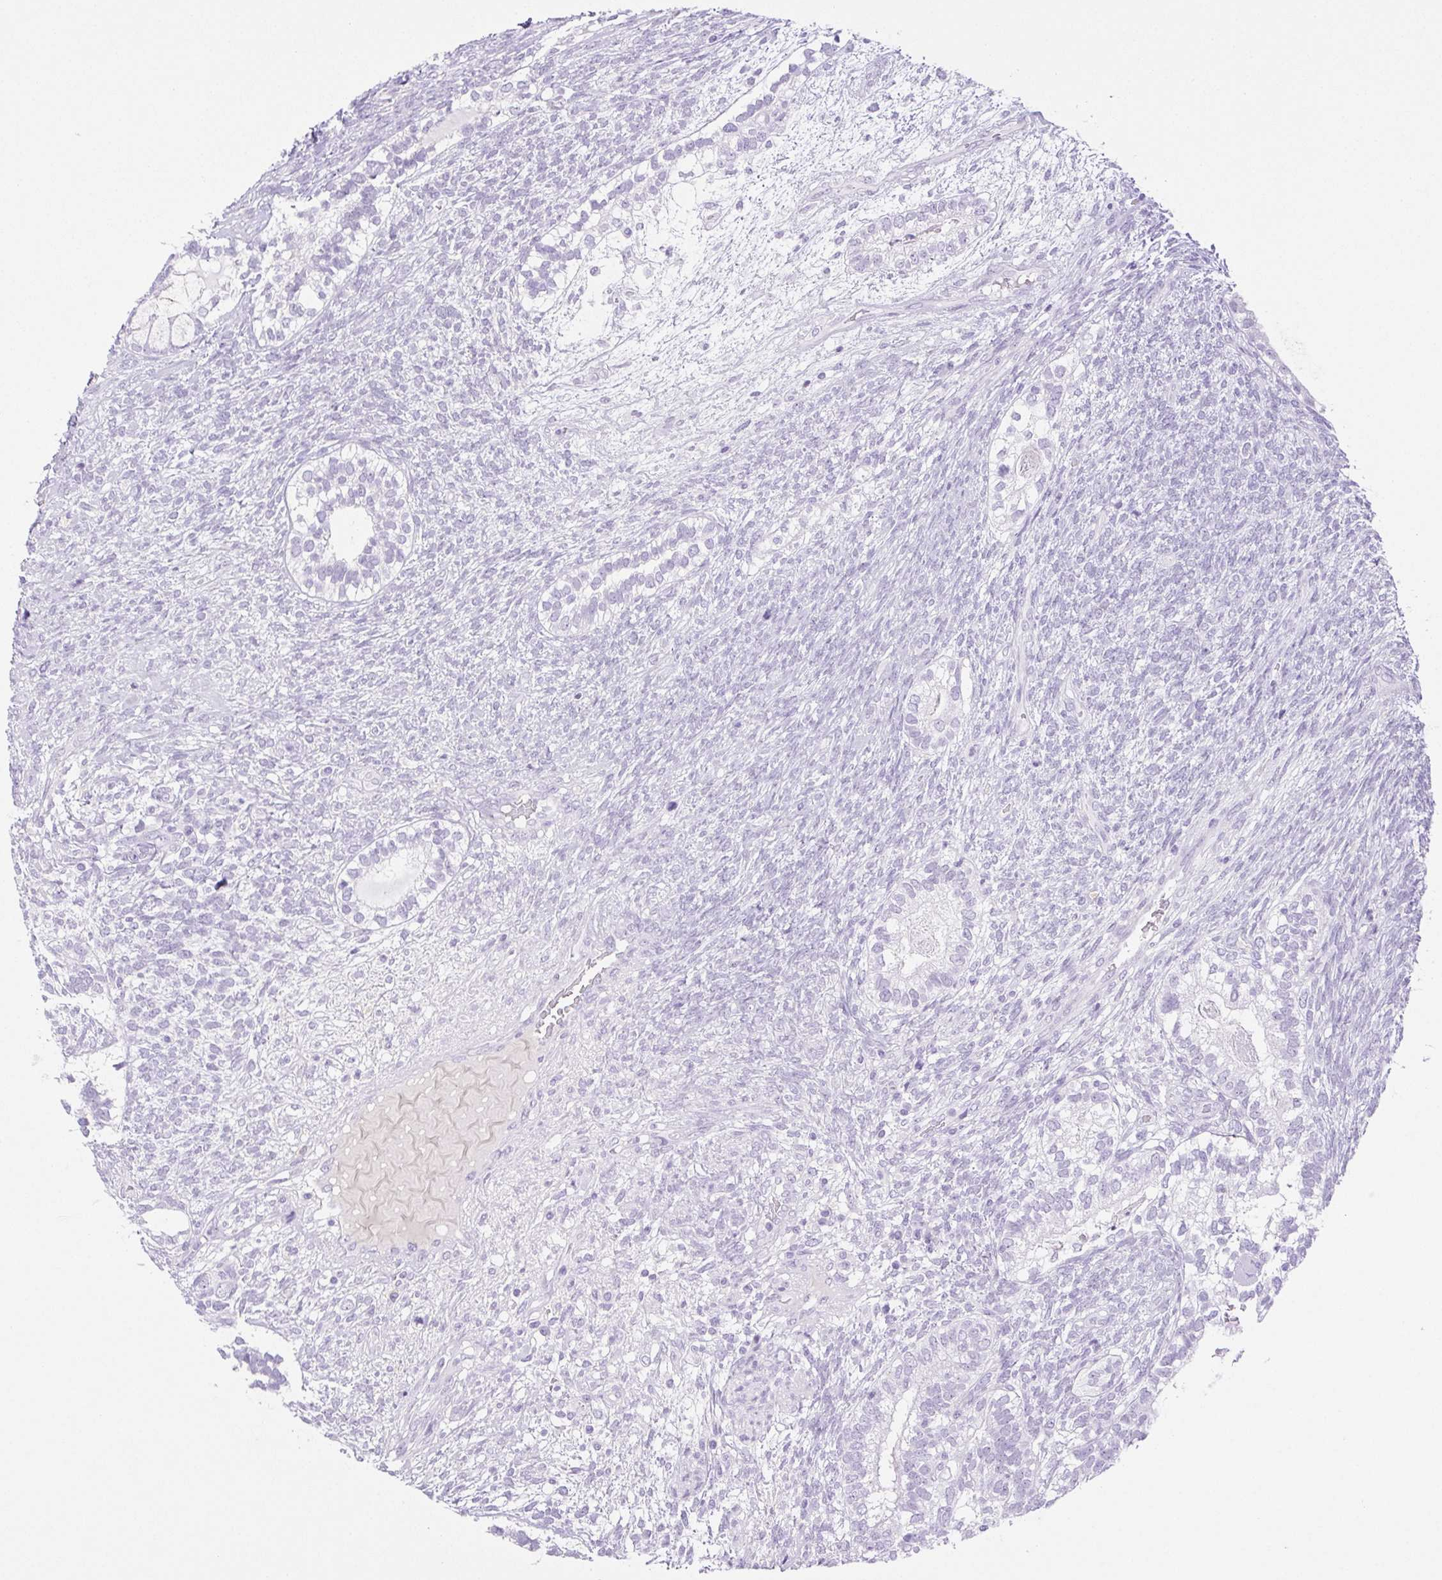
{"staining": {"intensity": "negative", "quantity": "none", "location": "none"}, "tissue": "testis cancer", "cell_type": "Tumor cells", "image_type": "cancer", "snomed": [{"axis": "morphology", "description": "Seminoma, NOS"}, {"axis": "morphology", "description": "Carcinoma, Embryonal, NOS"}, {"axis": "topography", "description": "Testis"}], "caption": "Immunohistochemistry of human testis cancer (seminoma) exhibits no staining in tumor cells.", "gene": "PAPPA2", "patient": {"sex": "male", "age": 41}}